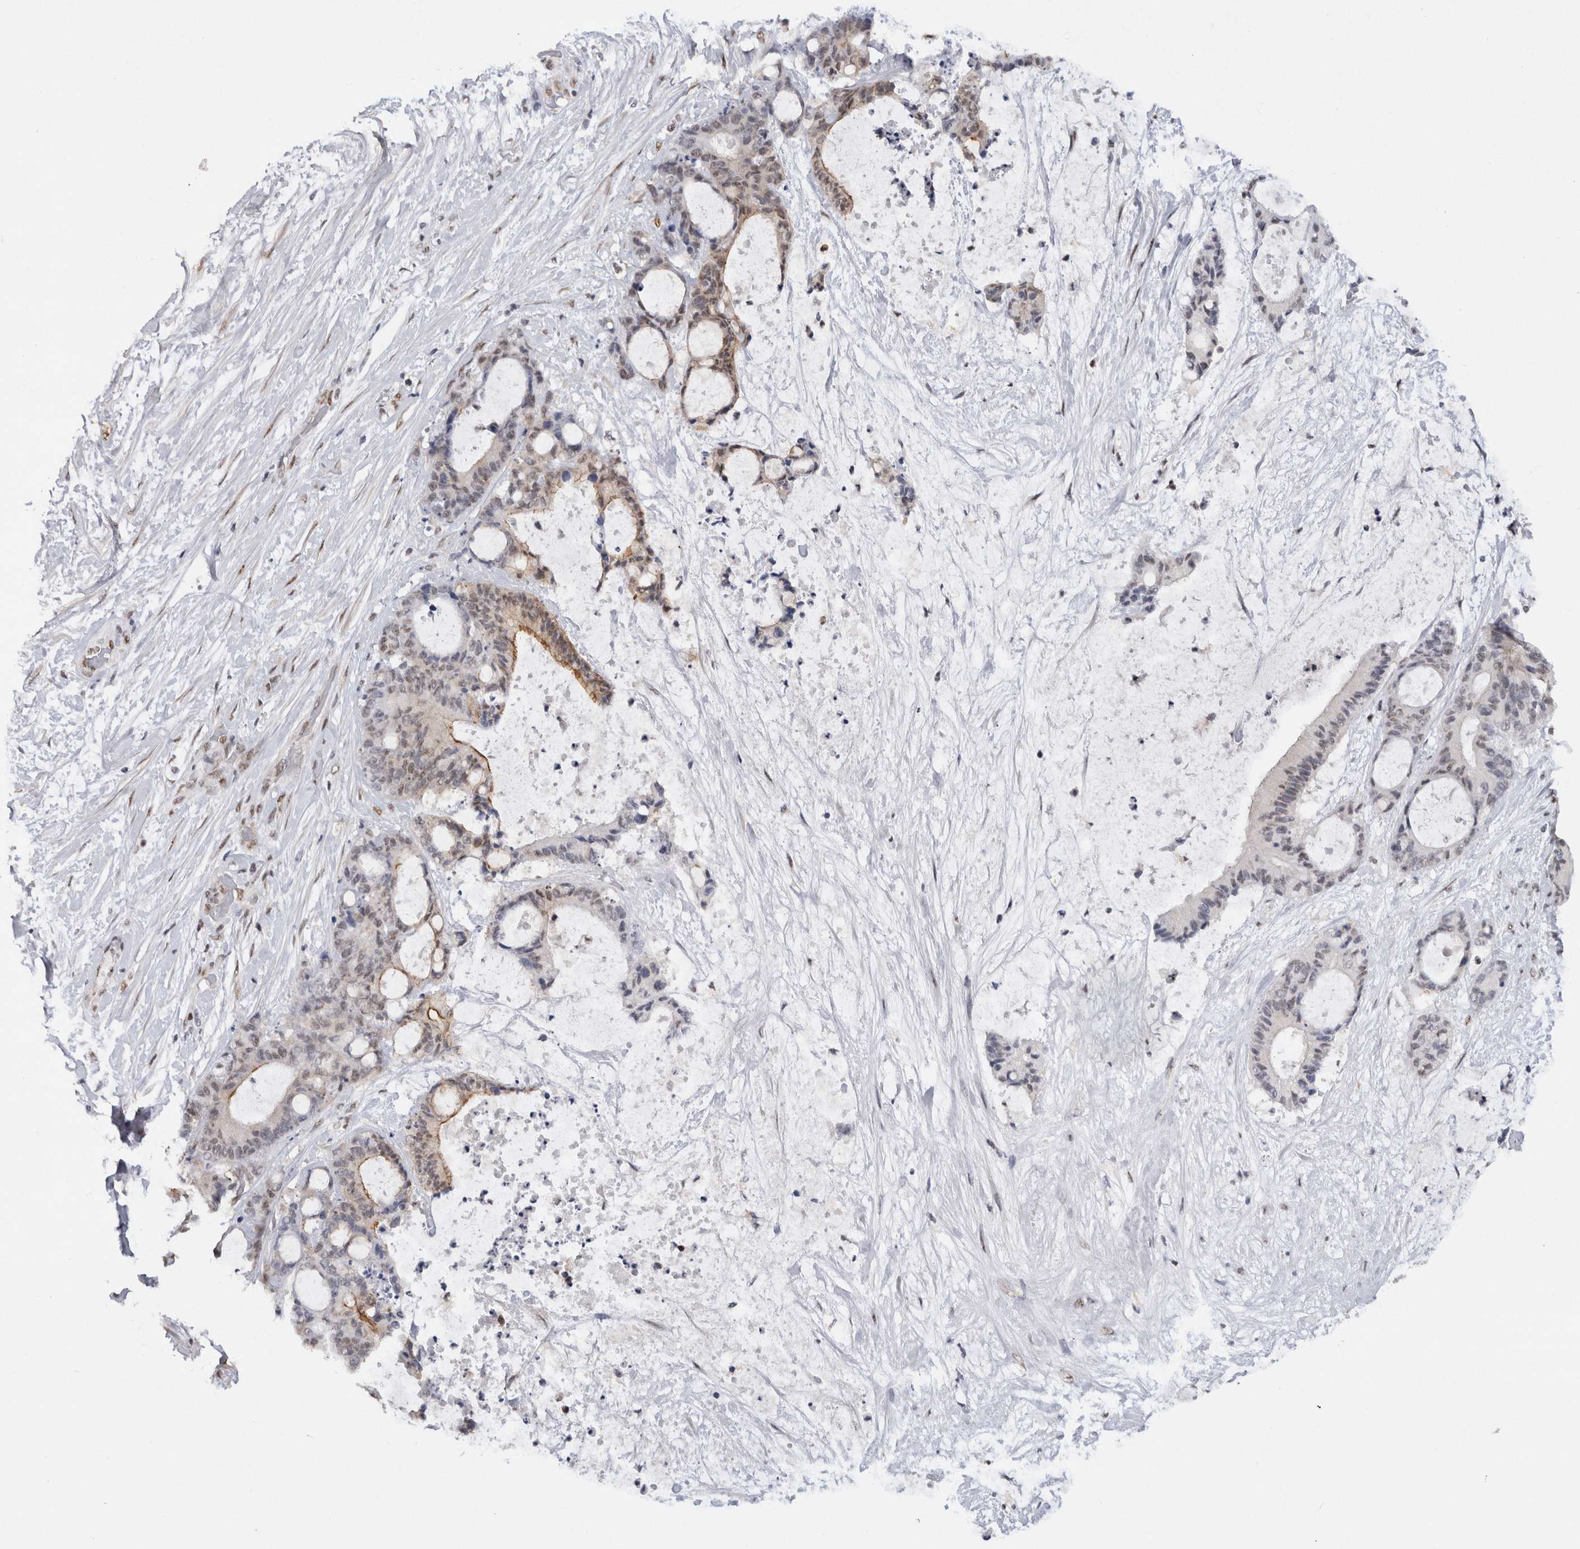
{"staining": {"intensity": "moderate", "quantity": "<25%", "location": "cytoplasmic/membranous"}, "tissue": "liver cancer", "cell_type": "Tumor cells", "image_type": "cancer", "snomed": [{"axis": "morphology", "description": "Cholangiocarcinoma"}, {"axis": "topography", "description": "Liver"}], "caption": "The immunohistochemical stain highlights moderate cytoplasmic/membranous staining in tumor cells of liver cholangiocarcinoma tissue.", "gene": "RPS6KA2", "patient": {"sex": "female", "age": 73}}